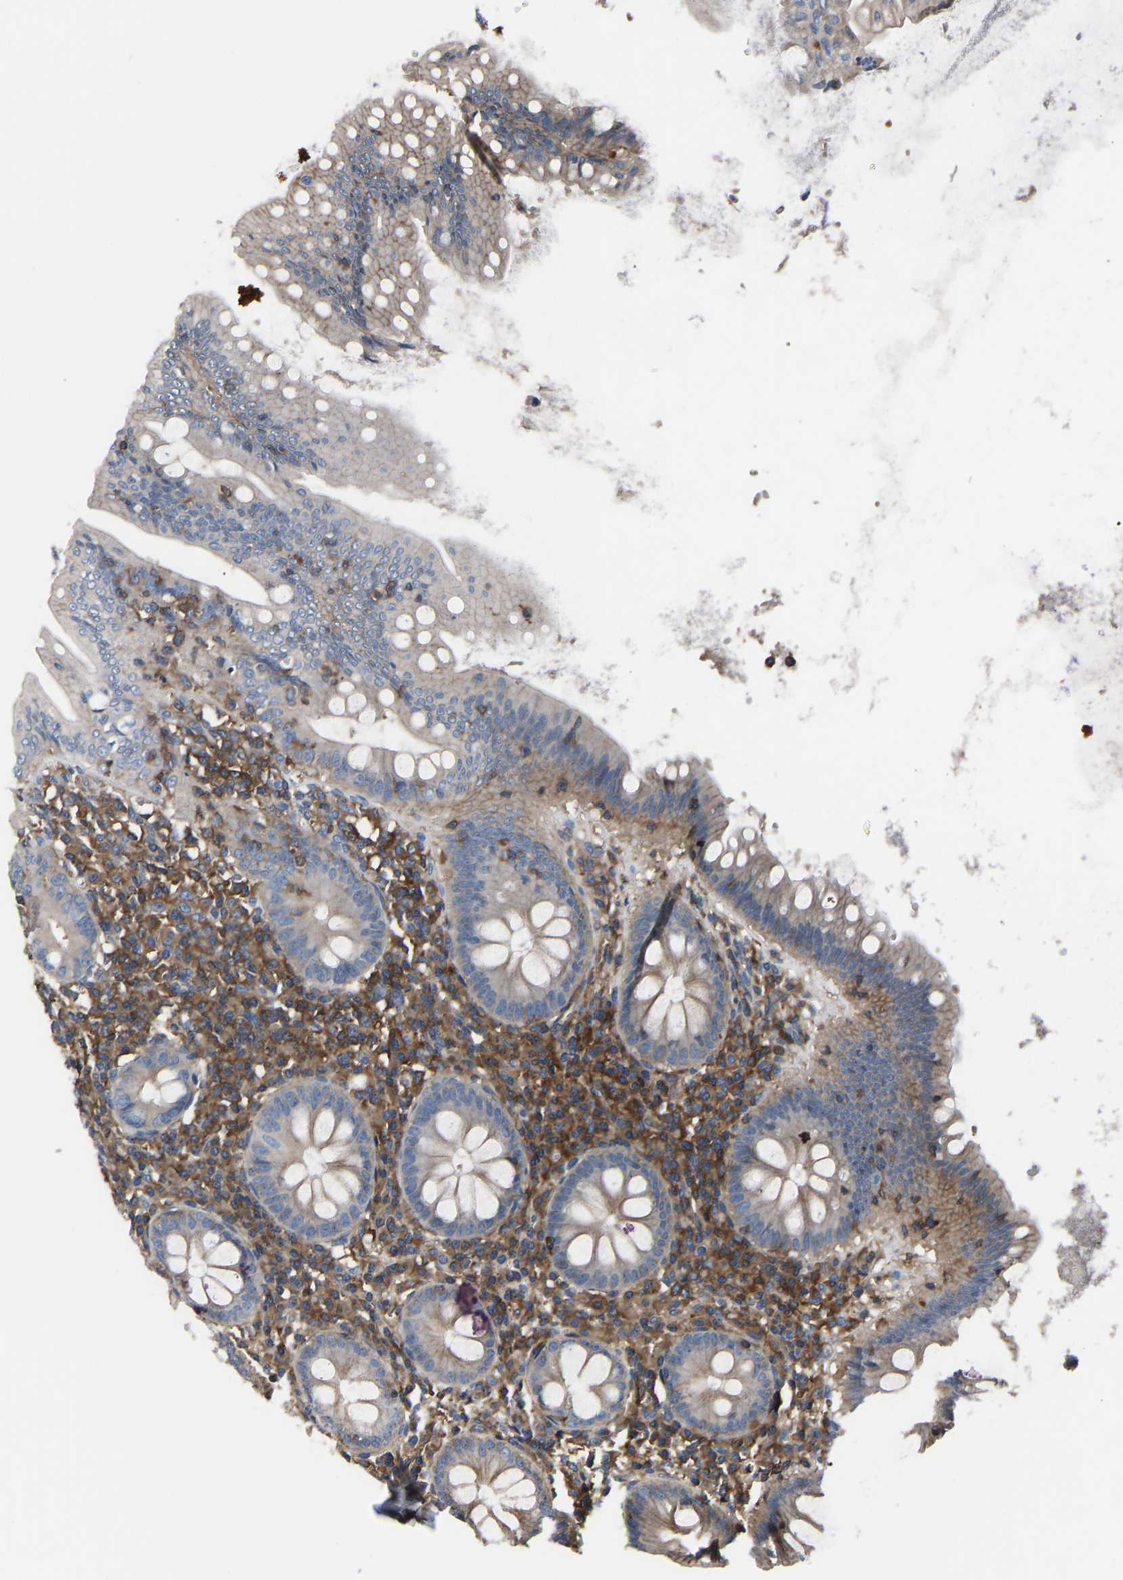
{"staining": {"intensity": "moderate", "quantity": "<25%", "location": "cytoplasmic/membranous"}, "tissue": "appendix", "cell_type": "Glandular cells", "image_type": "normal", "snomed": [{"axis": "morphology", "description": "Normal tissue, NOS"}, {"axis": "topography", "description": "Appendix"}], "caption": "High-magnification brightfield microscopy of normal appendix stained with DAB (3,3'-diaminobenzidine) (brown) and counterstained with hematoxylin (blue). glandular cells exhibit moderate cytoplasmic/membranous expression is seen in approximately<25% of cells.", "gene": "PRKAR1A", "patient": {"sex": "male", "age": 56}}